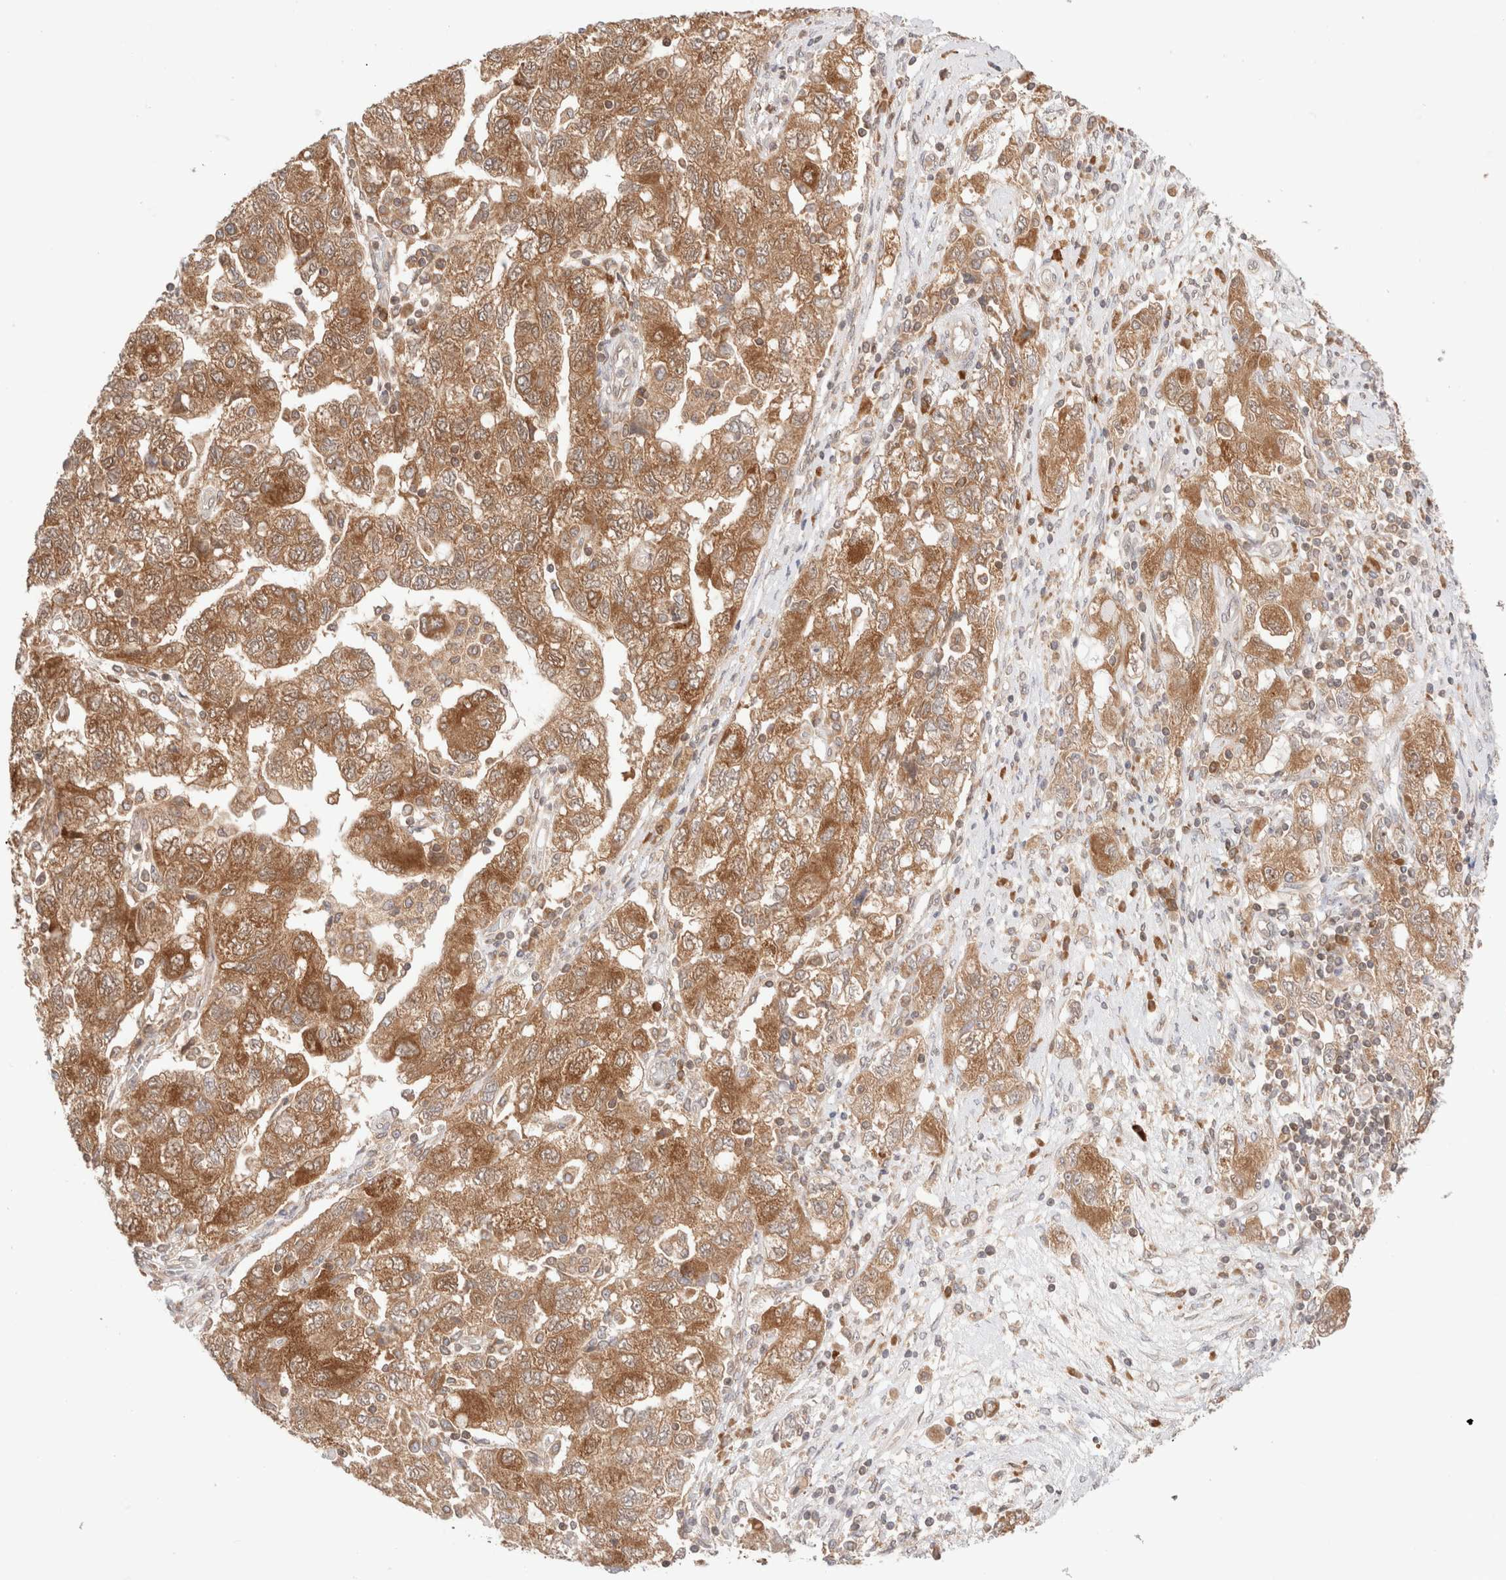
{"staining": {"intensity": "moderate", "quantity": ">75%", "location": "cytoplasmic/membranous"}, "tissue": "ovarian cancer", "cell_type": "Tumor cells", "image_type": "cancer", "snomed": [{"axis": "morphology", "description": "Carcinoma, NOS"}, {"axis": "morphology", "description": "Cystadenocarcinoma, serous, NOS"}, {"axis": "topography", "description": "Ovary"}], "caption": "Moderate cytoplasmic/membranous expression is present in approximately >75% of tumor cells in ovarian cancer (carcinoma). The staining was performed using DAB (3,3'-diaminobenzidine), with brown indicating positive protein expression. Nuclei are stained blue with hematoxylin.", "gene": "XKR4", "patient": {"sex": "female", "age": 69}}